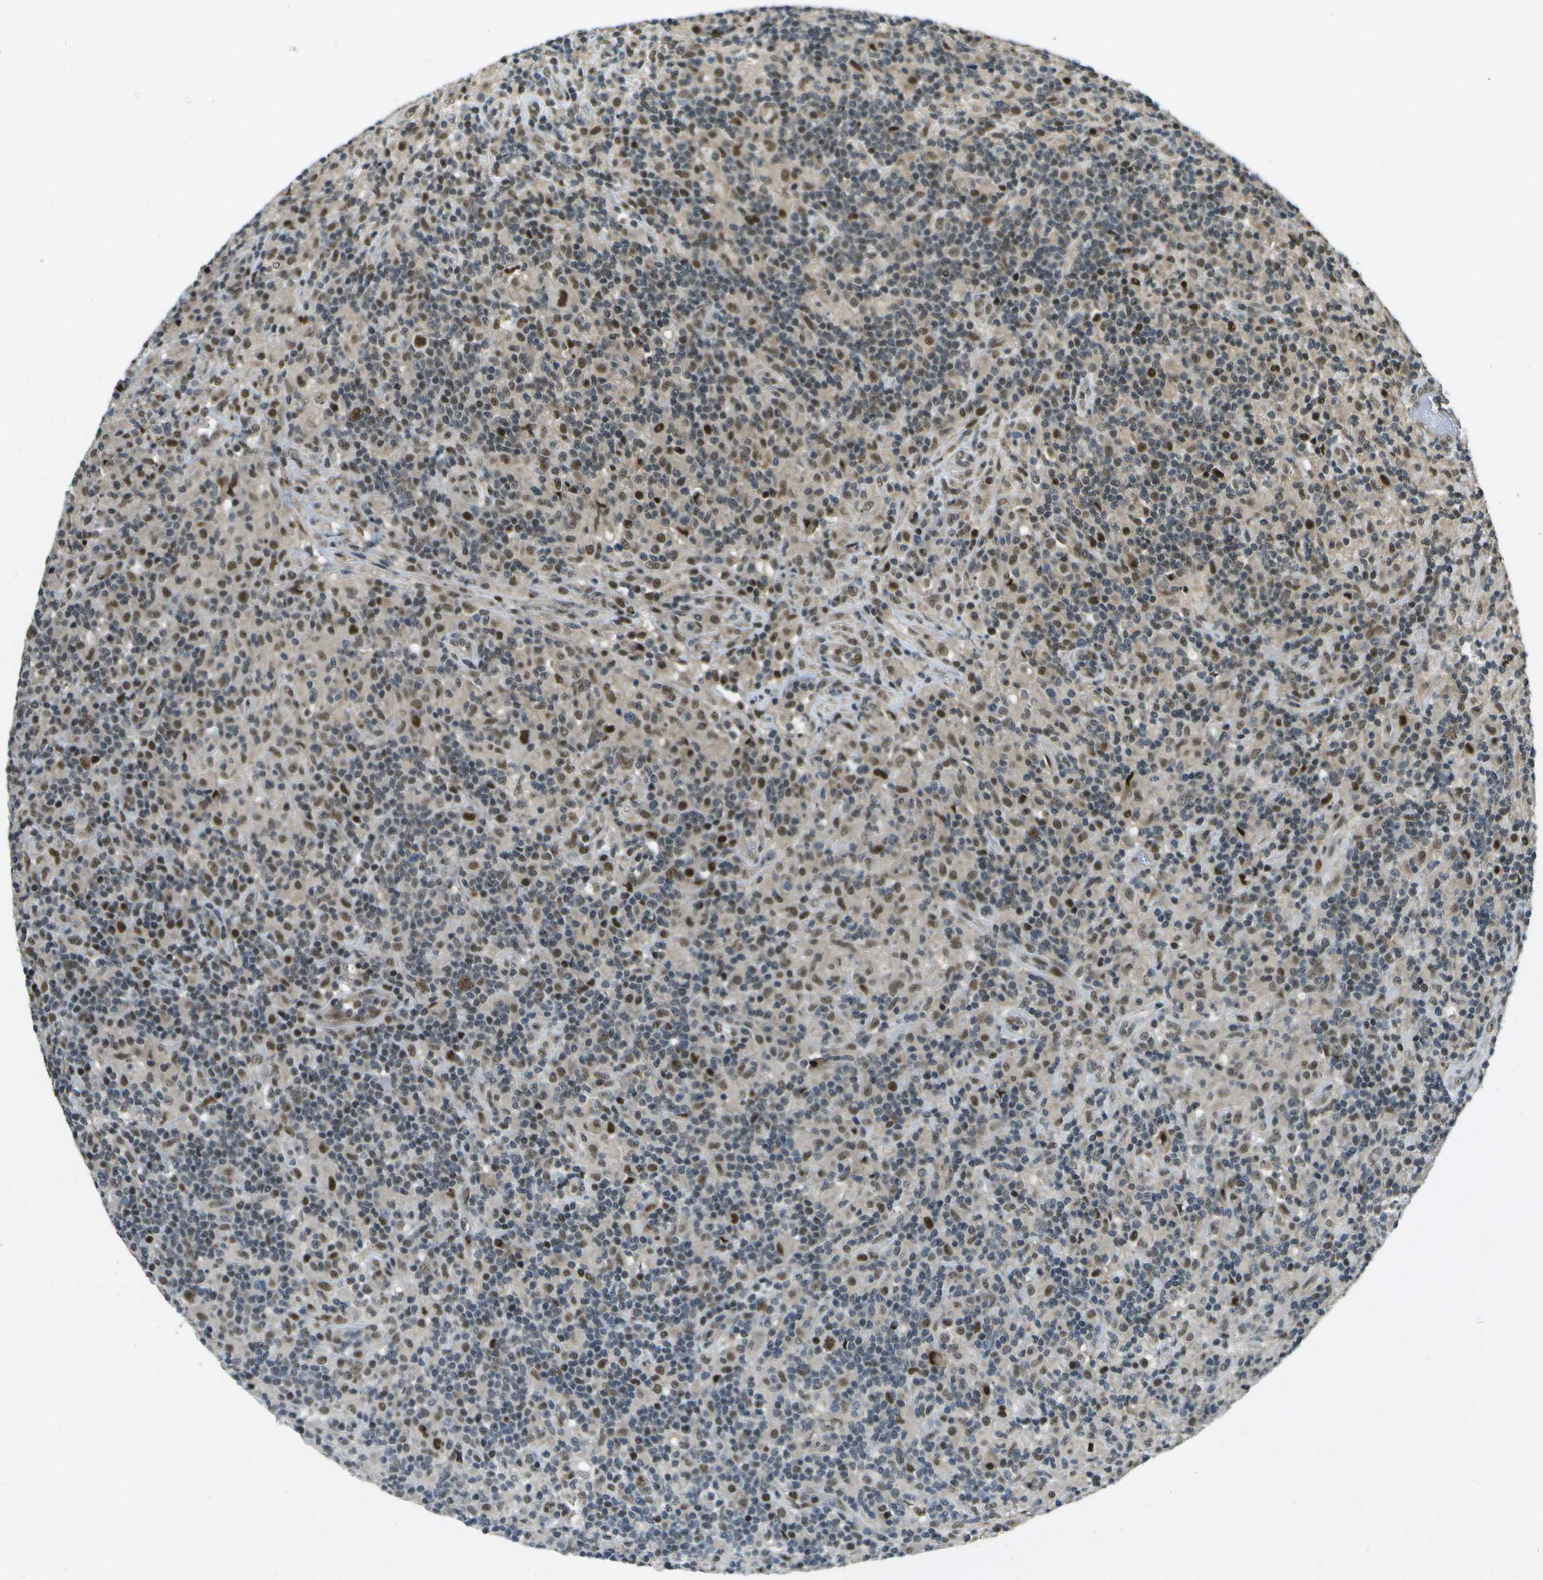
{"staining": {"intensity": "strong", "quantity": ">75%", "location": "nuclear"}, "tissue": "lymphoma", "cell_type": "Tumor cells", "image_type": "cancer", "snomed": [{"axis": "morphology", "description": "Hodgkin's disease, NOS"}, {"axis": "topography", "description": "Lymph node"}], "caption": "Immunohistochemistry (IHC) photomicrograph of Hodgkin's disease stained for a protein (brown), which demonstrates high levels of strong nuclear positivity in approximately >75% of tumor cells.", "gene": "GANC", "patient": {"sex": "male", "age": 70}}